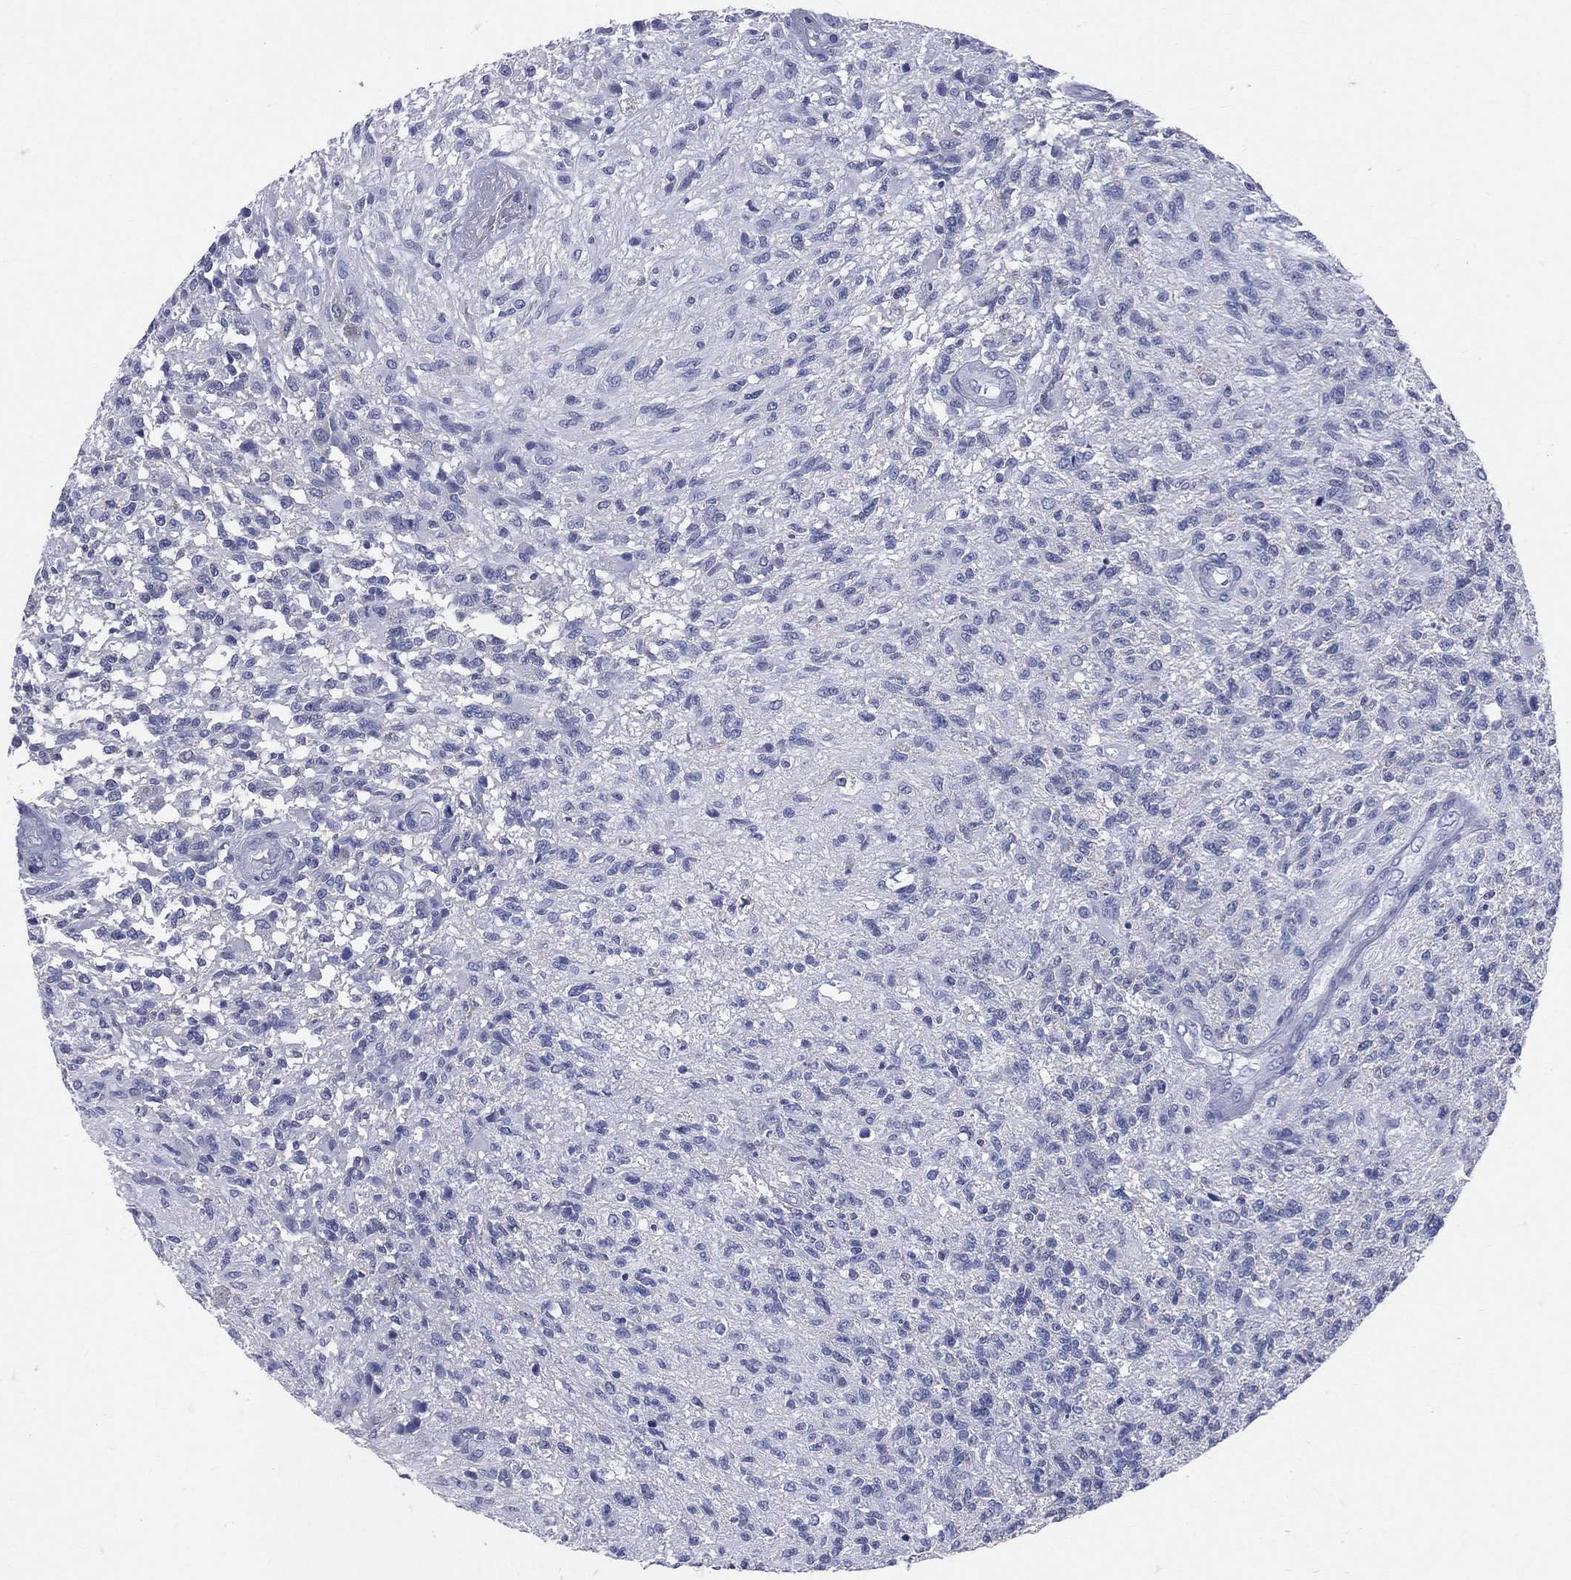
{"staining": {"intensity": "negative", "quantity": "none", "location": "none"}, "tissue": "glioma", "cell_type": "Tumor cells", "image_type": "cancer", "snomed": [{"axis": "morphology", "description": "Glioma, malignant, High grade"}, {"axis": "topography", "description": "Brain"}], "caption": "This is an IHC image of glioma. There is no staining in tumor cells.", "gene": "CYLC1", "patient": {"sex": "male", "age": 56}}